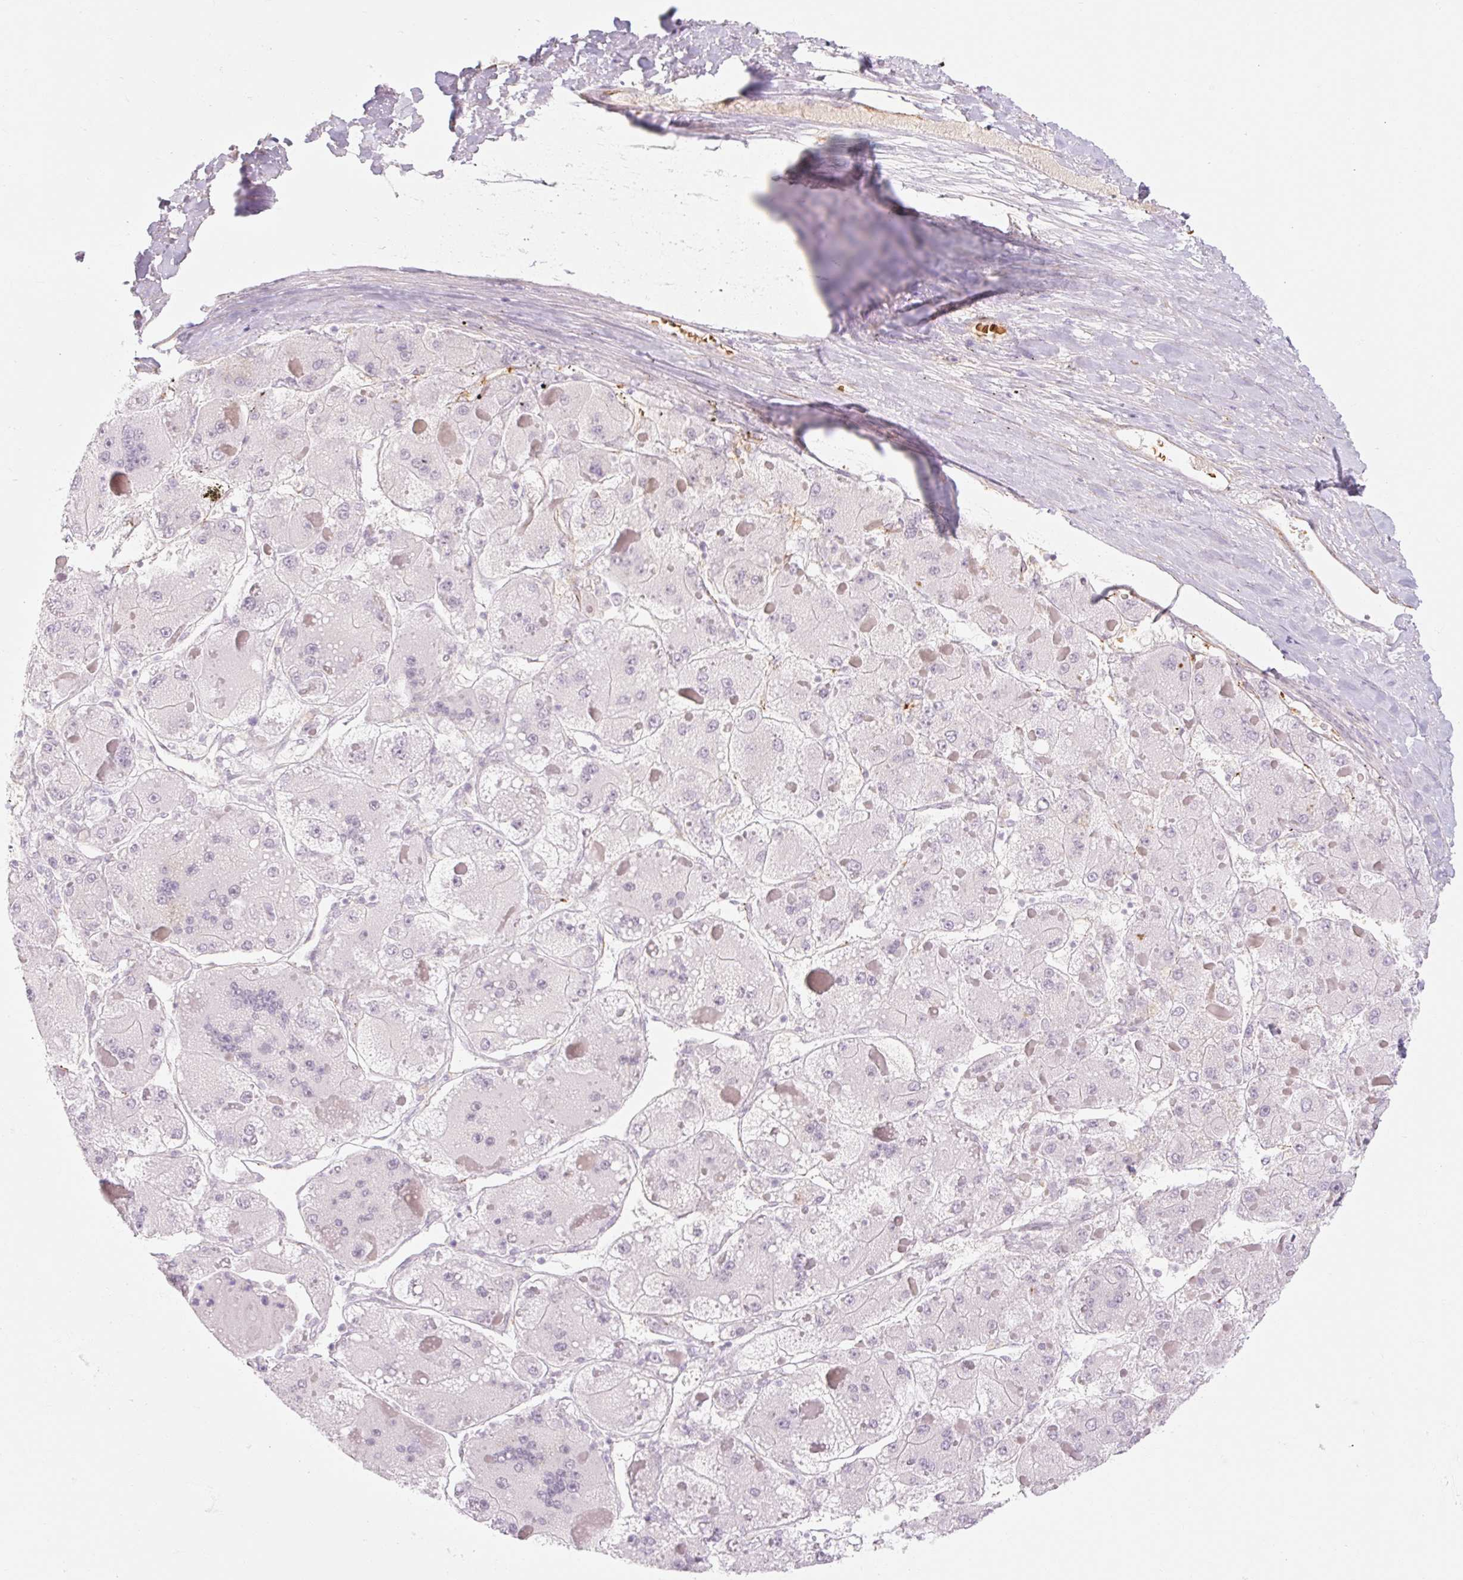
{"staining": {"intensity": "negative", "quantity": "none", "location": "none"}, "tissue": "liver cancer", "cell_type": "Tumor cells", "image_type": "cancer", "snomed": [{"axis": "morphology", "description": "Carcinoma, Hepatocellular, NOS"}, {"axis": "topography", "description": "Liver"}], "caption": "Hepatocellular carcinoma (liver) was stained to show a protein in brown. There is no significant positivity in tumor cells. (DAB (3,3'-diaminobenzidine) immunohistochemistry with hematoxylin counter stain).", "gene": "TAF1L", "patient": {"sex": "female", "age": 73}}